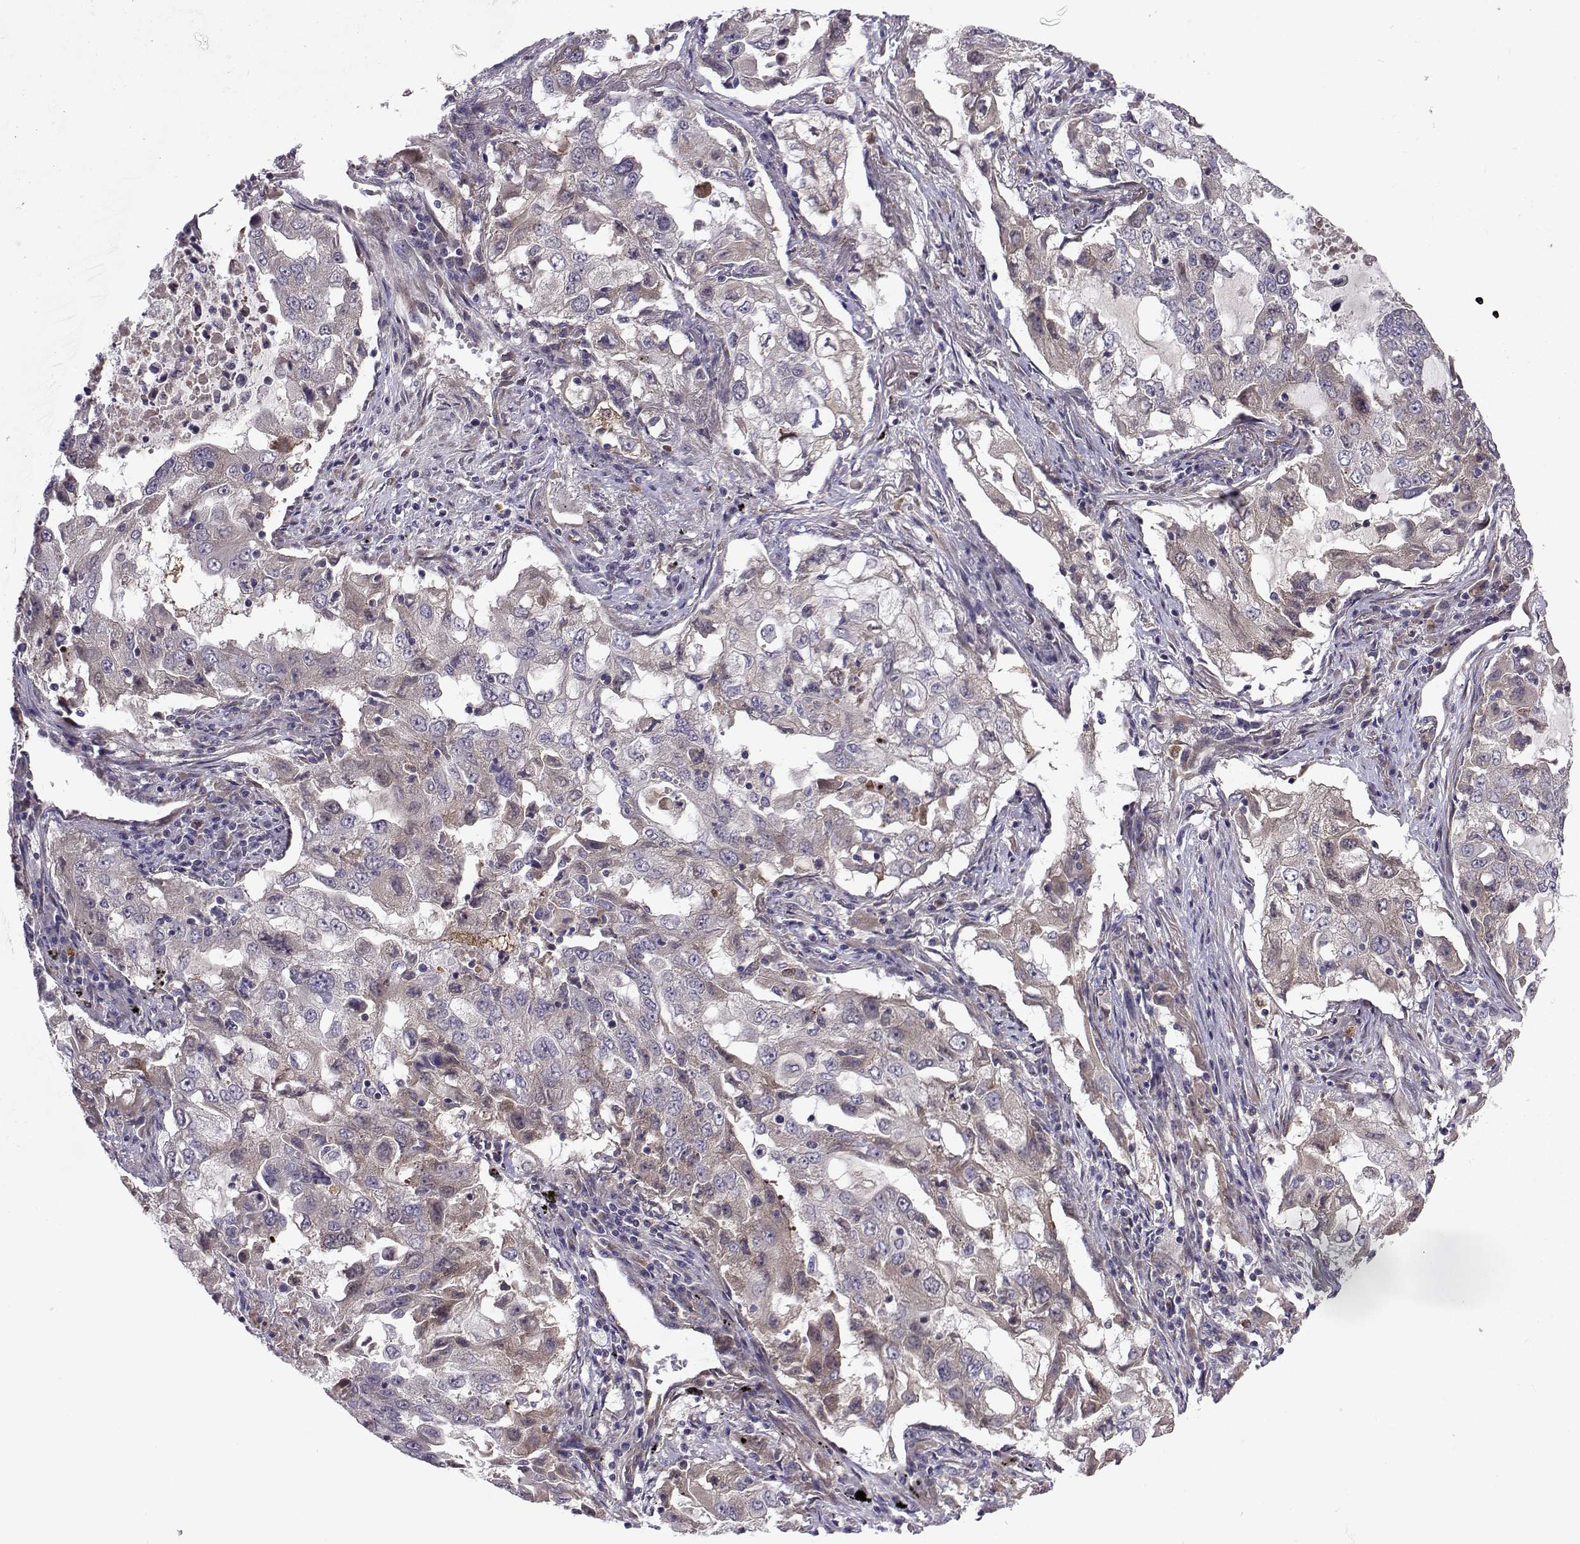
{"staining": {"intensity": "weak", "quantity": "25%-75%", "location": "cytoplasmic/membranous"}, "tissue": "lung cancer", "cell_type": "Tumor cells", "image_type": "cancer", "snomed": [{"axis": "morphology", "description": "Adenocarcinoma, NOS"}, {"axis": "topography", "description": "Lung"}], "caption": "Immunohistochemical staining of lung adenocarcinoma reveals low levels of weak cytoplasmic/membranous positivity in approximately 25%-75% of tumor cells. (brown staining indicates protein expression, while blue staining denotes nuclei).", "gene": "STXBP5", "patient": {"sex": "female", "age": 61}}